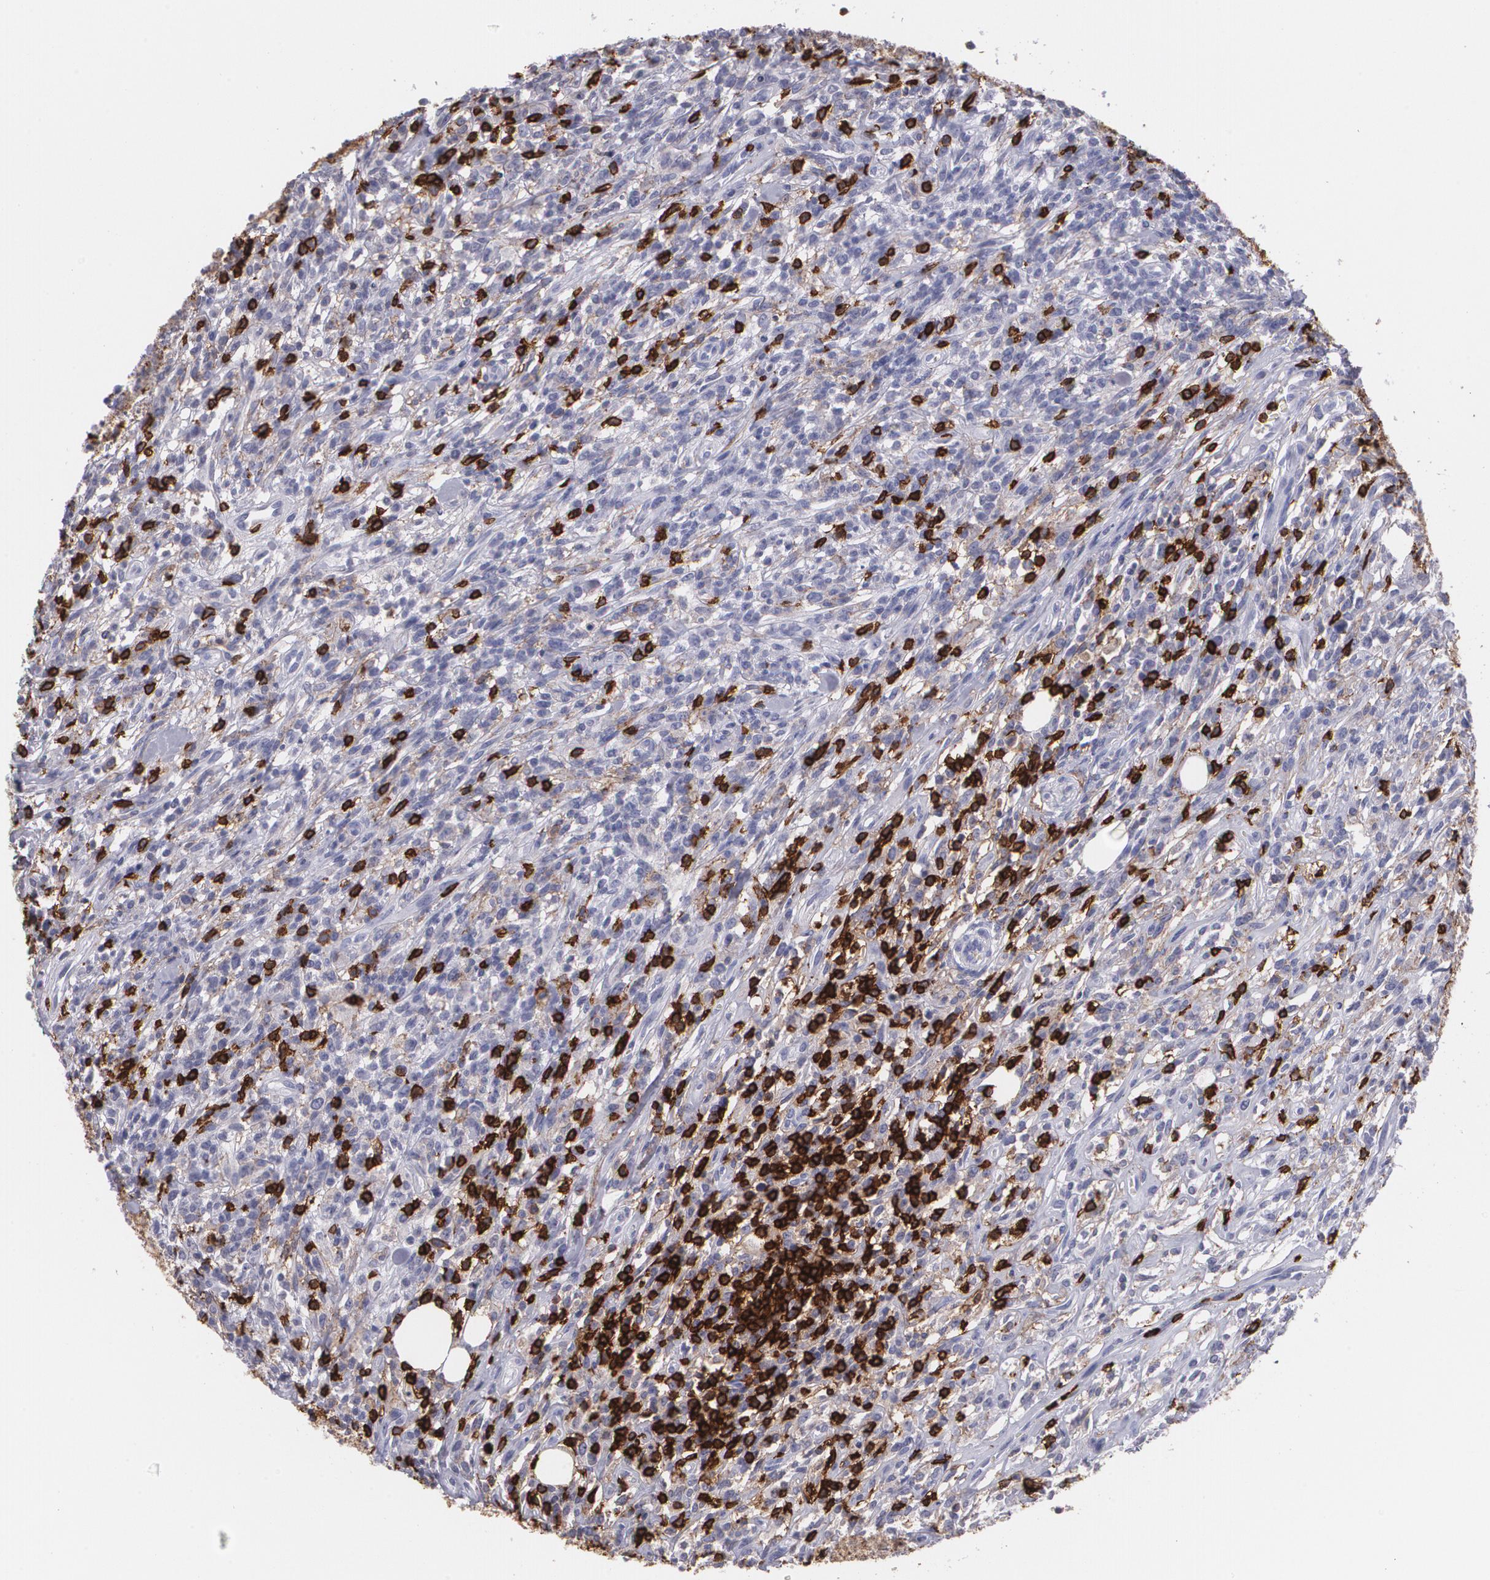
{"staining": {"intensity": "negative", "quantity": "none", "location": "none"}, "tissue": "lymphoma", "cell_type": "Tumor cells", "image_type": "cancer", "snomed": [{"axis": "morphology", "description": "Malignant lymphoma, non-Hodgkin's type, High grade"}, {"axis": "topography", "description": "Lymph node"}], "caption": "Histopathology image shows no significant protein expression in tumor cells of malignant lymphoma, non-Hodgkin's type (high-grade). (Brightfield microscopy of DAB (3,3'-diaminobenzidine) immunohistochemistry at high magnification).", "gene": "PTPRC", "patient": {"sex": "female", "age": 73}}